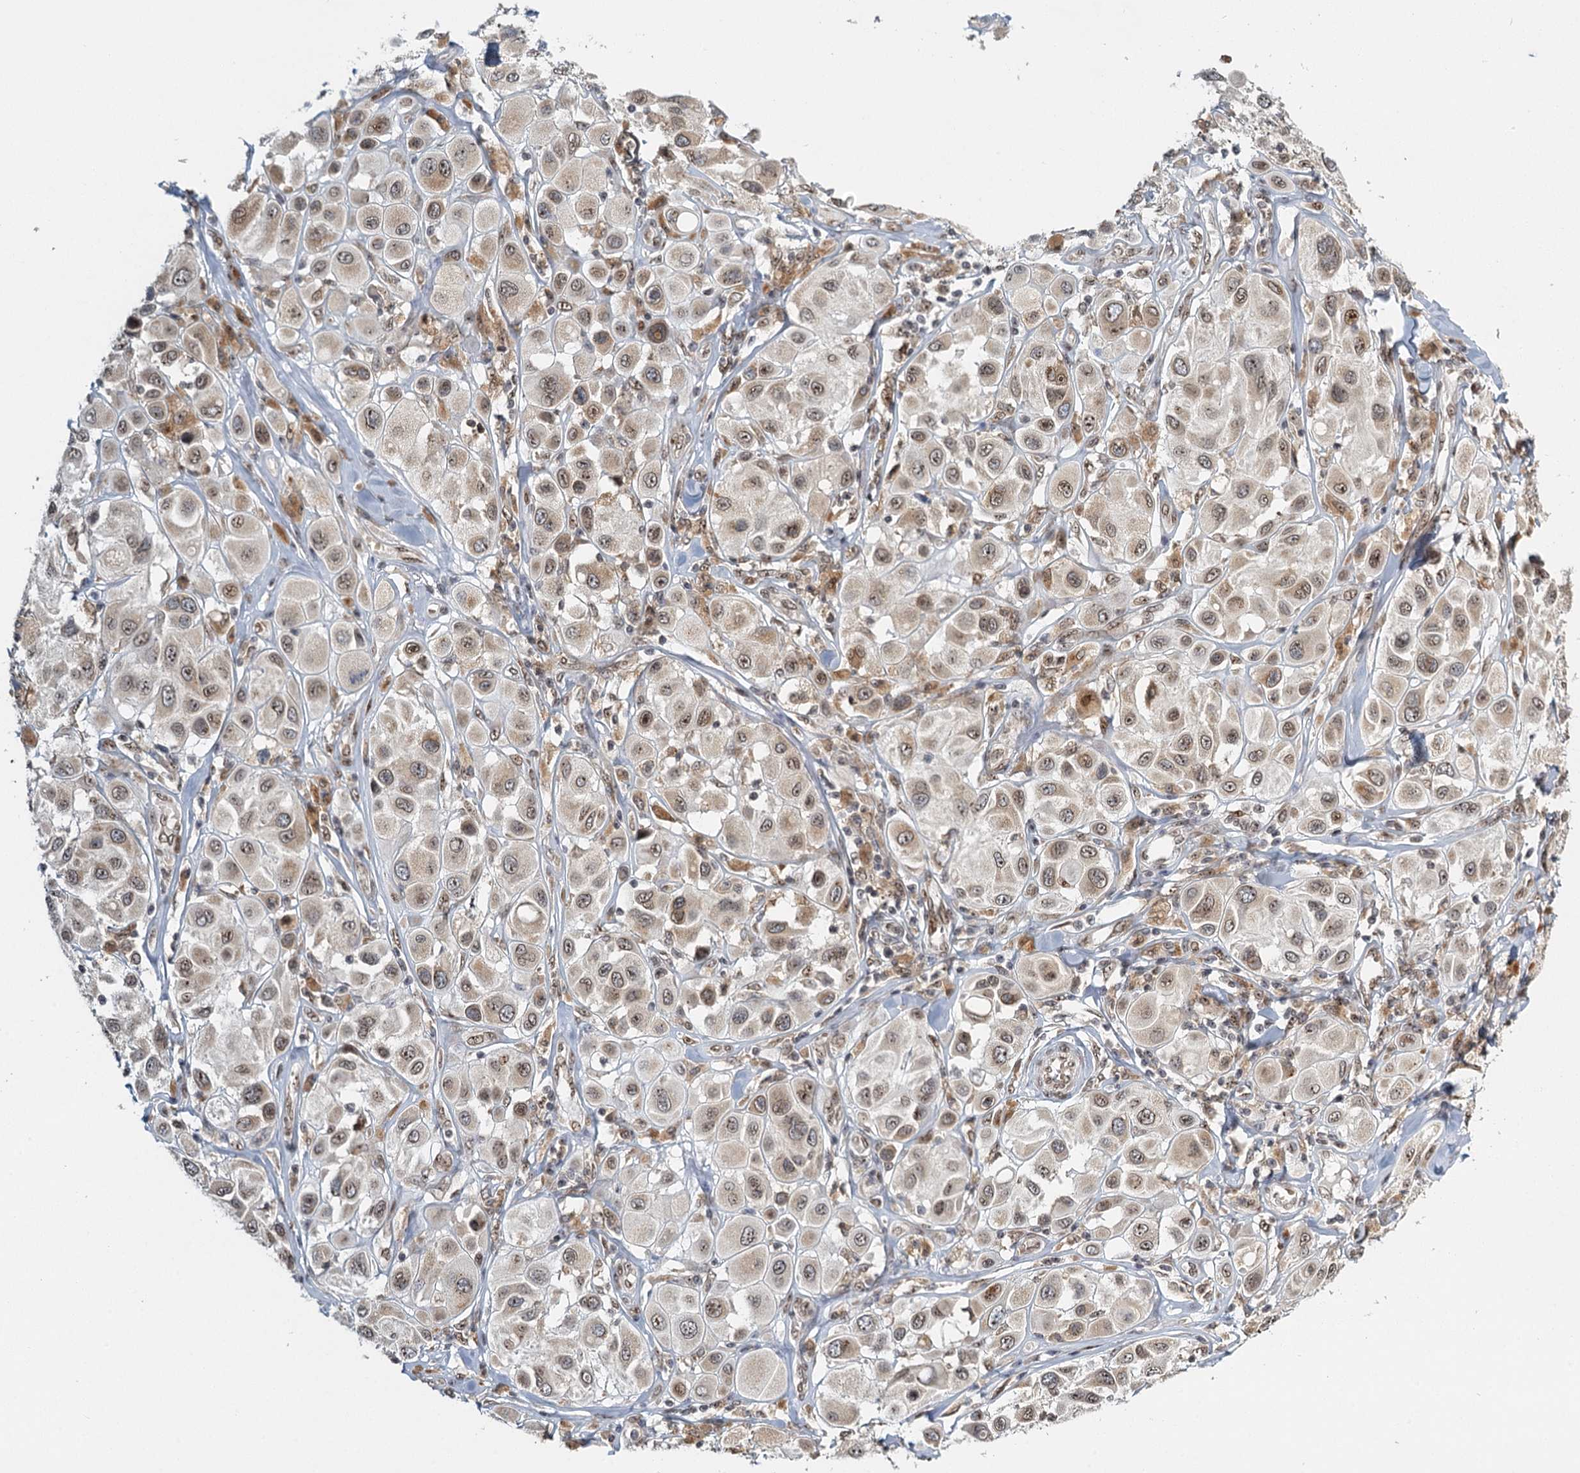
{"staining": {"intensity": "moderate", "quantity": "25%-75%", "location": "cytoplasmic/membranous,nuclear"}, "tissue": "melanoma", "cell_type": "Tumor cells", "image_type": "cancer", "snomed": [{"axis": "morphology", "description": "Malignant melanoma, Metastatic site"}, {"axis": "topography", "description": "Skin"}], "caption": "An image showing moderate cytoplasmic/membranous and nuclear staining in approximately 25%-75% of tumor cells in malignant melanoma (metastatic site), as visualized by brown immunohistochemical staining.", "gene": "TREX1", "patient": {"sex": "male", "age": 41}}